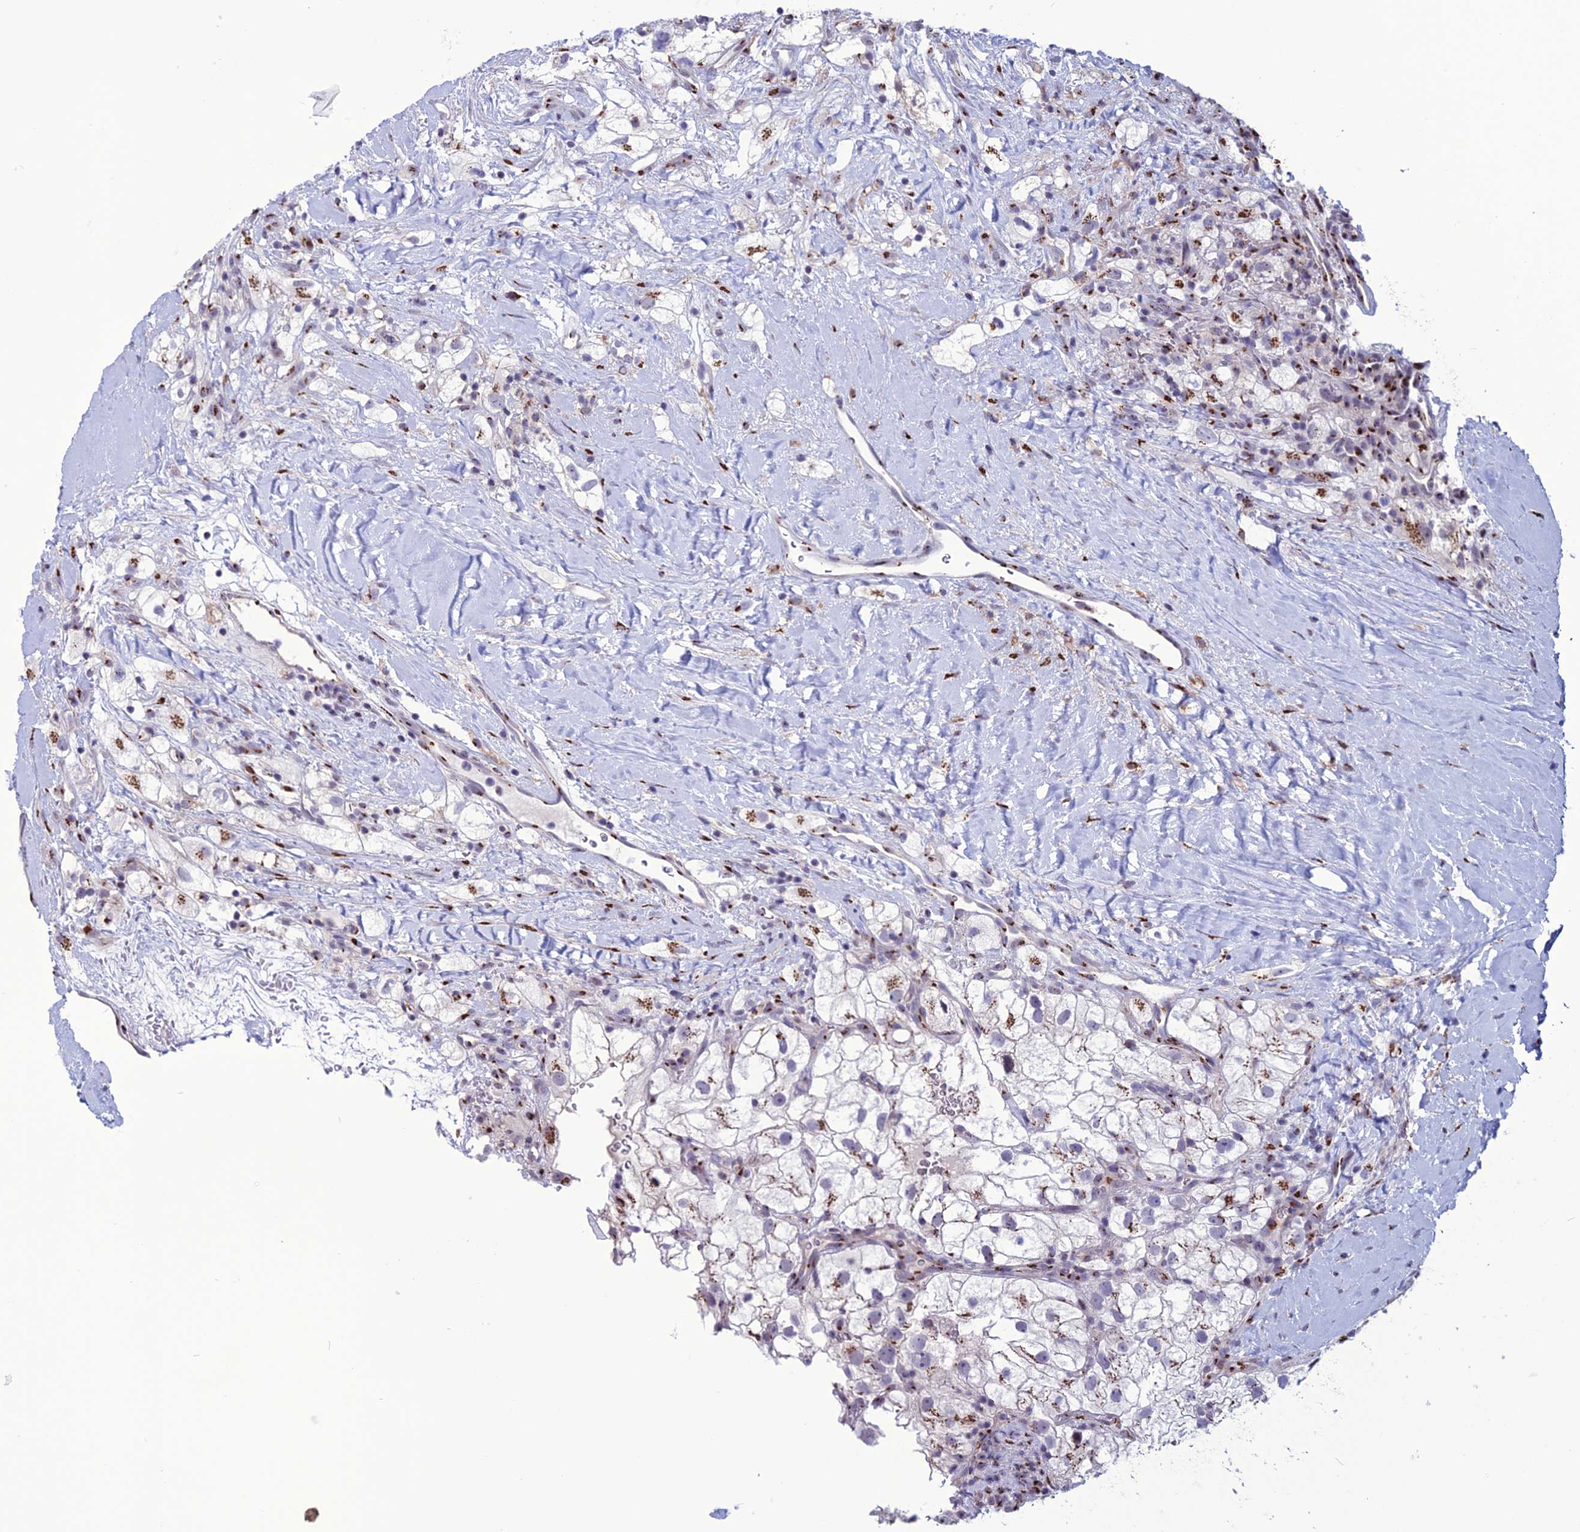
{"staining": {"intensity": "moderate", "quantity": "25%-75%", "location": "cytoplasmic/membranous"}, "tissue": "renal cancer", "cell_type": "Tumor cells", "image_type": "cancer", "snomed": [{"axis": "morphology", "description": "Adenocarcinoma, NOS"}, {"axis": "topography", "description": "Kidney"}], "caption": "There is medium levels of moderate cytoplasmic/membranous positivity in tumor cells of renal cancer (adenocarcinoma), as demonstrated by immunohistochemical staining (brown color).", "gene": "PLEKHA4", "patient": {"sex": "male", "age": 59}}